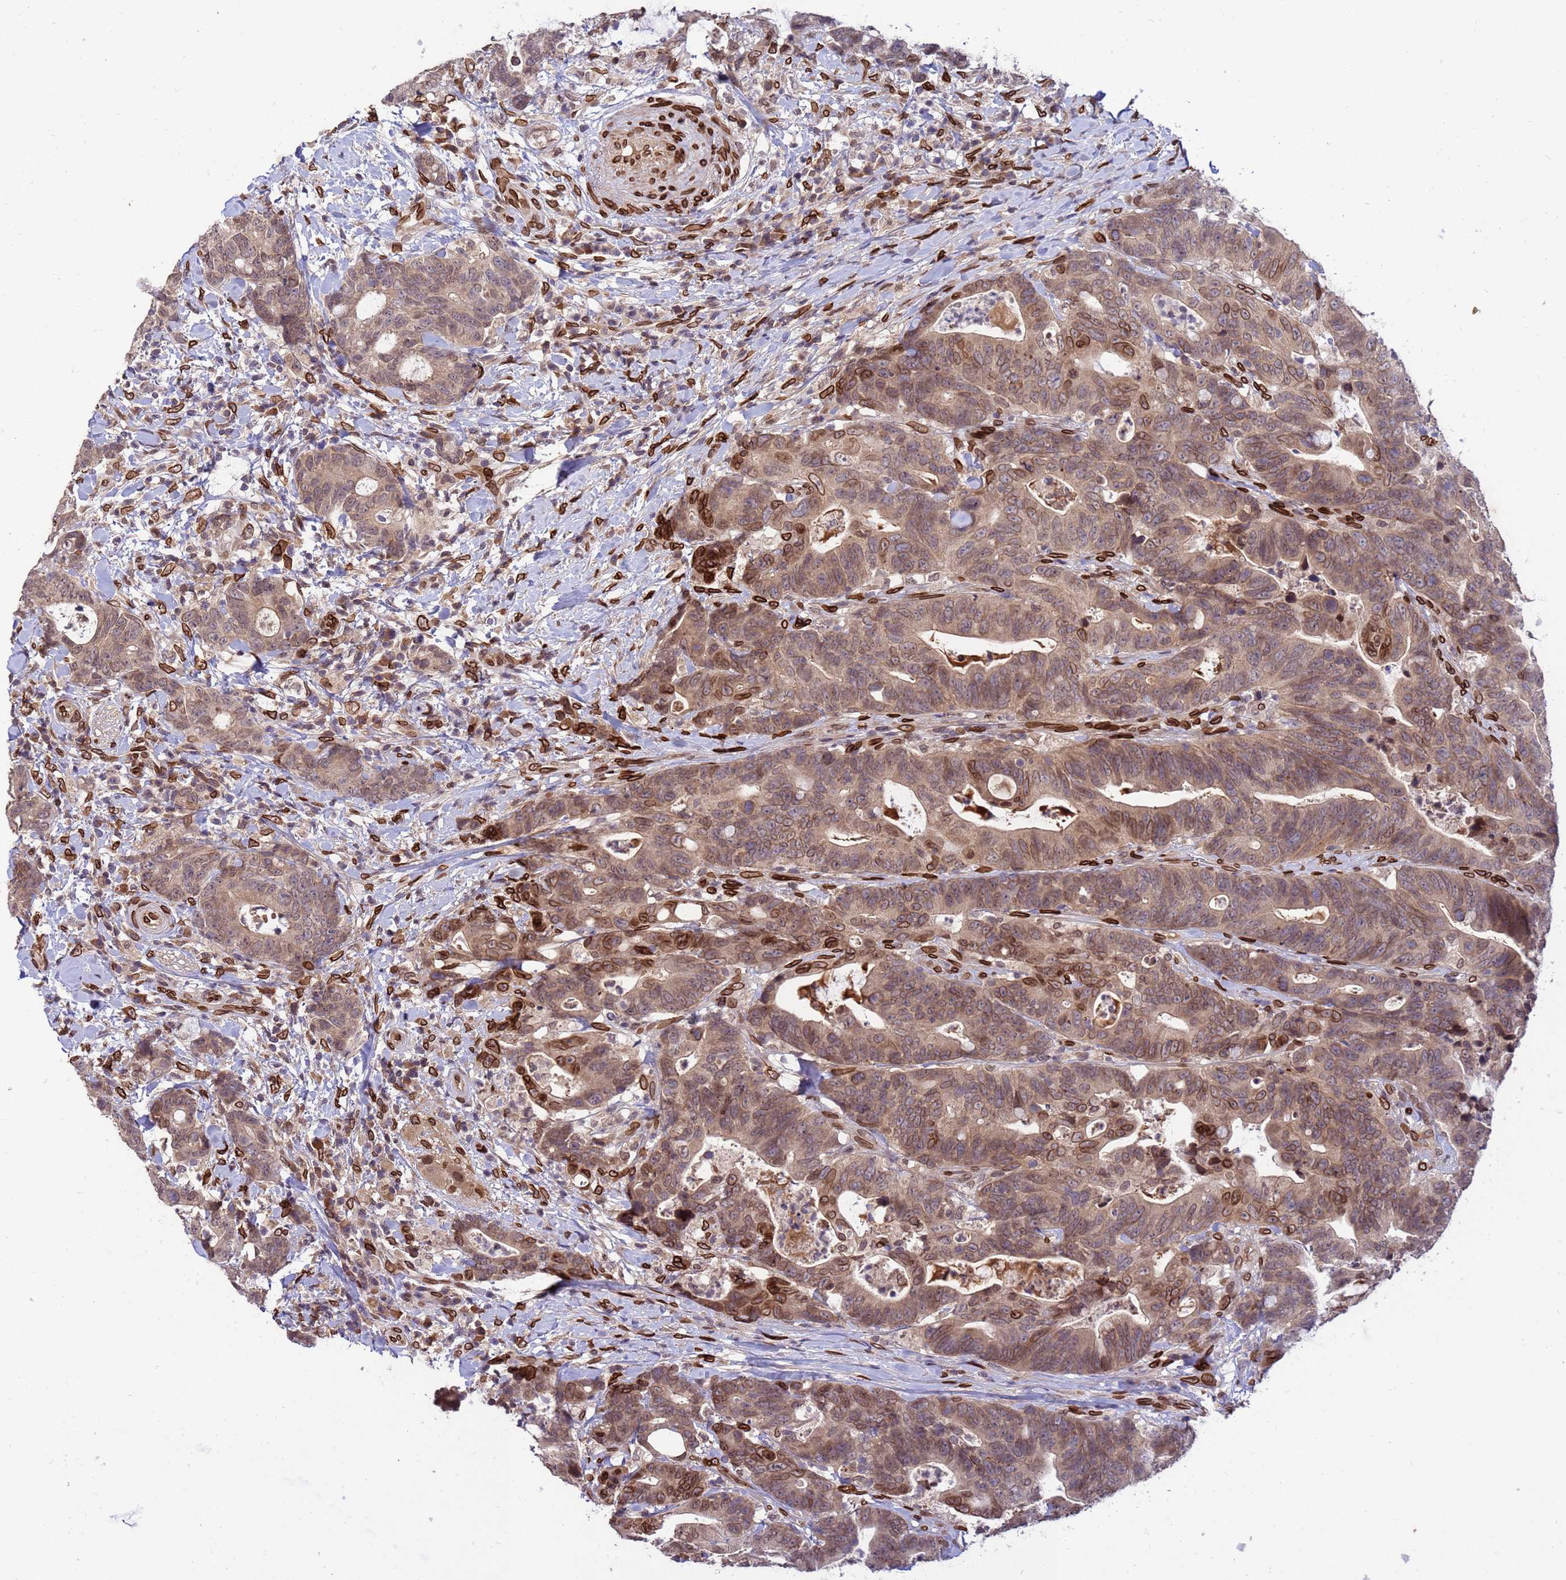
{"staining": {"intensity": "moderate", "quantity": ">75%", "location": "cytoplasmic/membranous,nuclear"}, "tissue": "colorectal cancer", "cell_type": "Tumor cells", "image_type": "cancer", "snomed": [{"axis": "morphology", "description": "Adenocarcinoma, NOS"}, {"axis": "topography", "description": "Colon"}], "caption": "Colorectal cancer (adenocarcinoma) stained with a brown dye reveals moderate cytoplasmic/membranous and nuclear positive expression in approximately >75% of tumor cells.", "gene": "GPR135", "patient": {"sex": "female", "age": 82}}